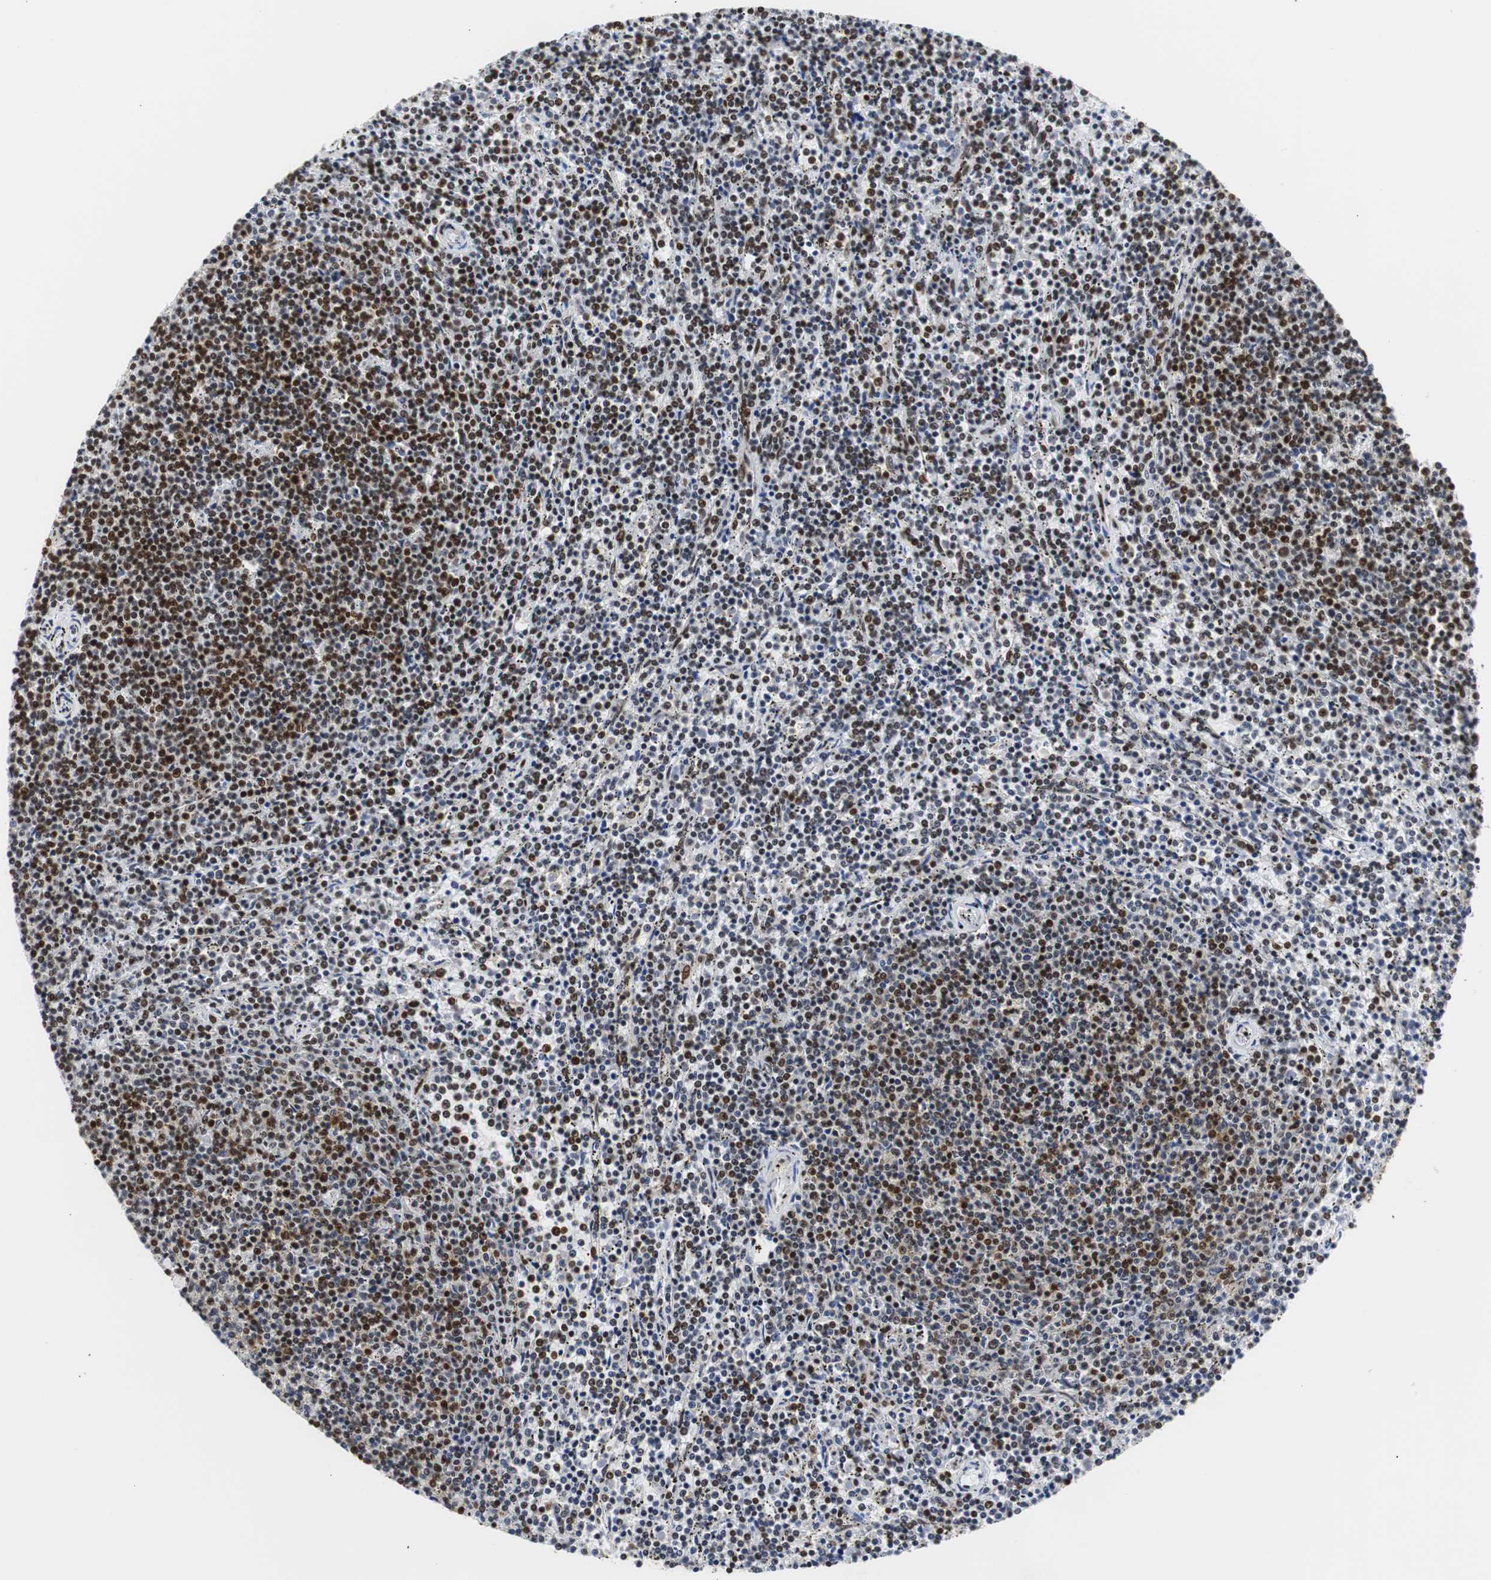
{"staining": {"intensity": "strong", "quantity": ">75%", "location": "nuclear"}, "tissue": "lymphoma", "cell_type": "Tumor cells", "image_type": "cancer", "snomed": [{"axis": "morphology", "description": "Malignant lymphoma, non-Hodgkin's type, Low grade"}, {"axis": "topography", "description": "Spleen"}], "caption": "An image of lymphoma stained for a protein displays strong nuclear brown staining in tumor cells. The protein of interest is stained brown, and the nuclei are stained in blue (DAB IHC with brightfield microscopy, high magnification).", "gene": "HNRNPH2", "patient": {"sex": "female", "age": 50}}